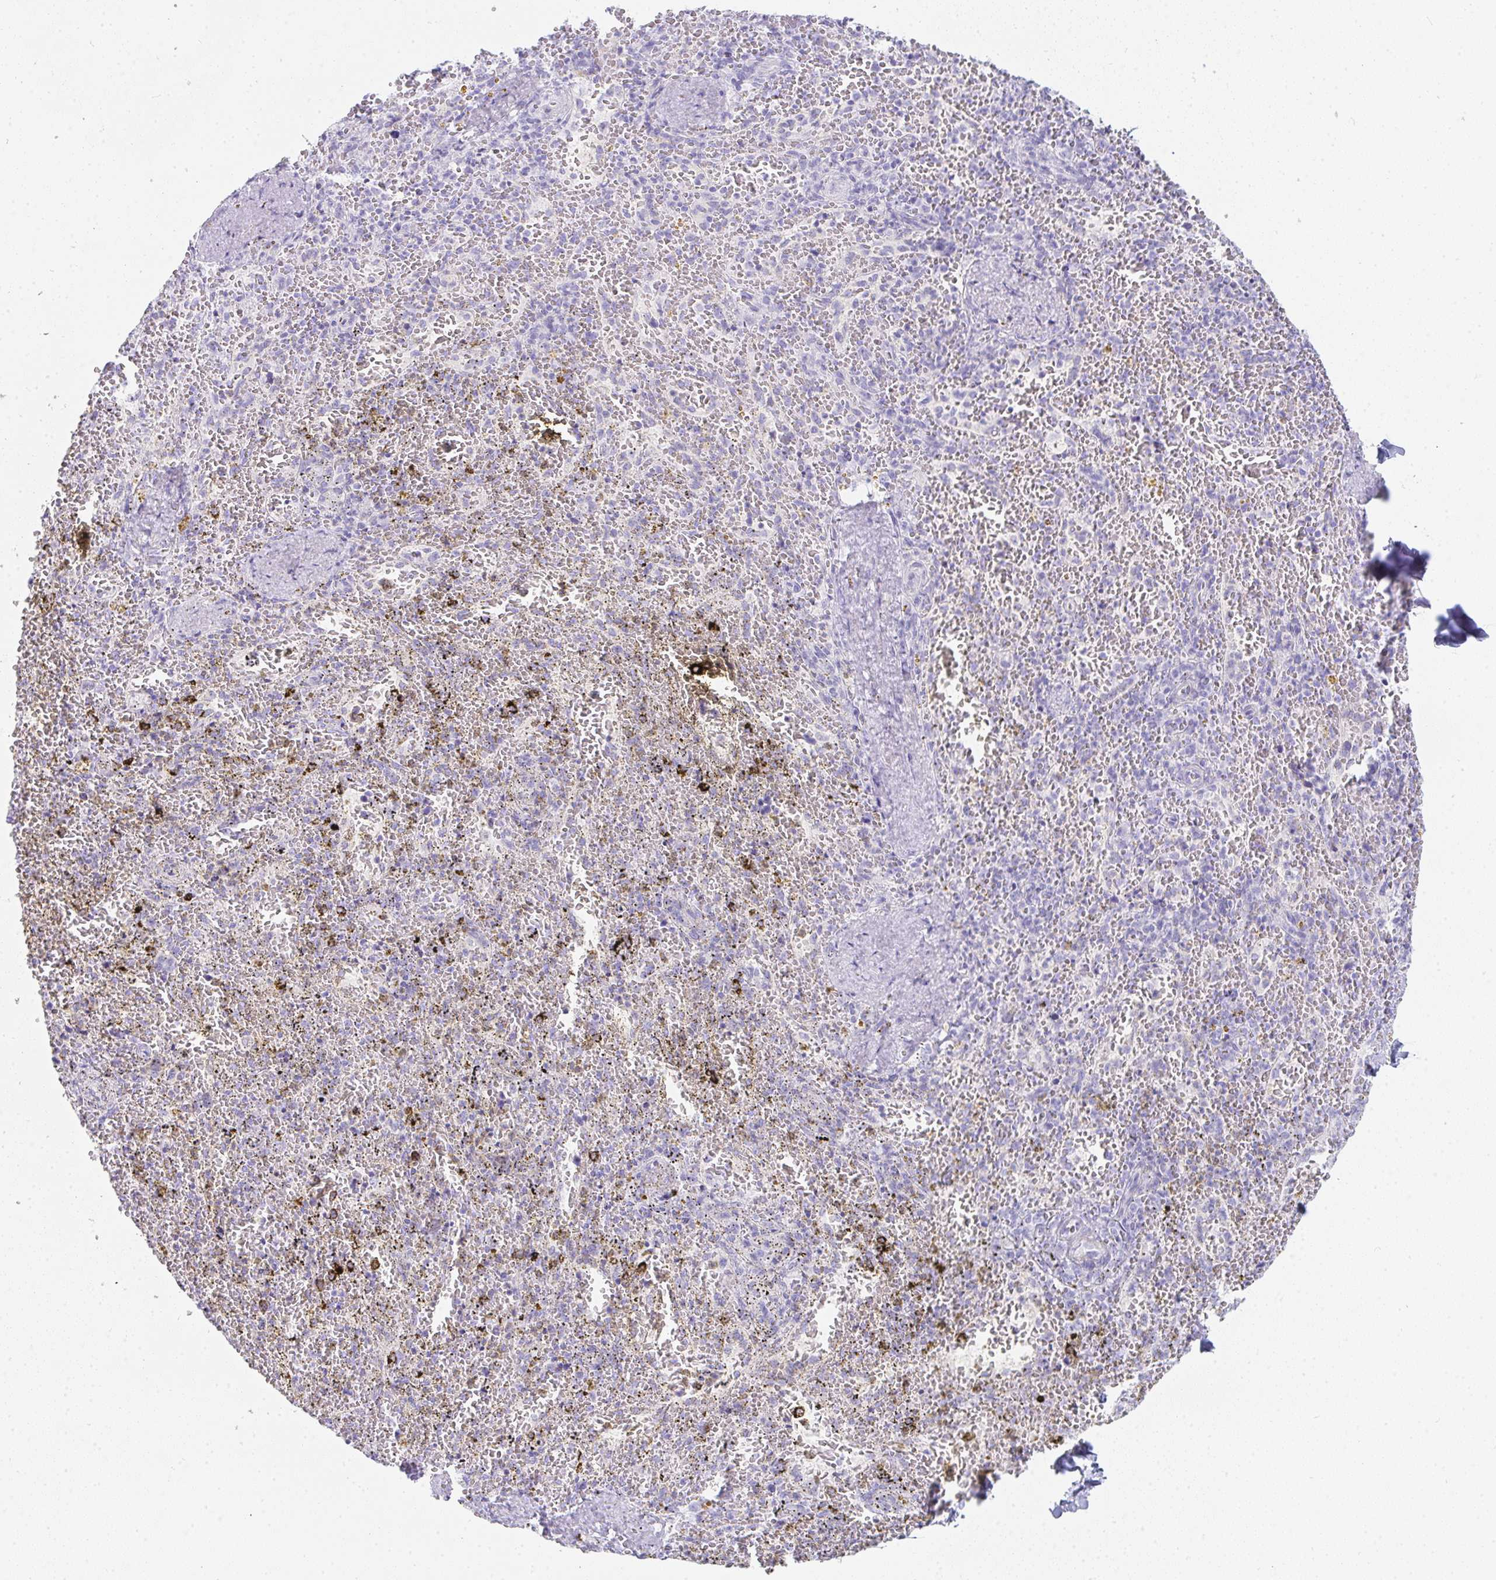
{"staining": {"intensity": "negative", "quantity": "none", "location": "none"}, "tissue": "spleen", "cell_type": "Cells in red pulp", "image_type": "normal", "snomed": [{"axis": "morphology", "description": "Normal tissue, NOS"}, {"axis": "topography", "description": "Spleen"}], "caption": "This is a photomicrograph of immunohistochemistry (IHC) staining of normal spleen, which shows no expression in cells in red pulp. Nuclei are stained in blue.", "gene": "PRND", "patient": {"sex": "female", "age": 50}}